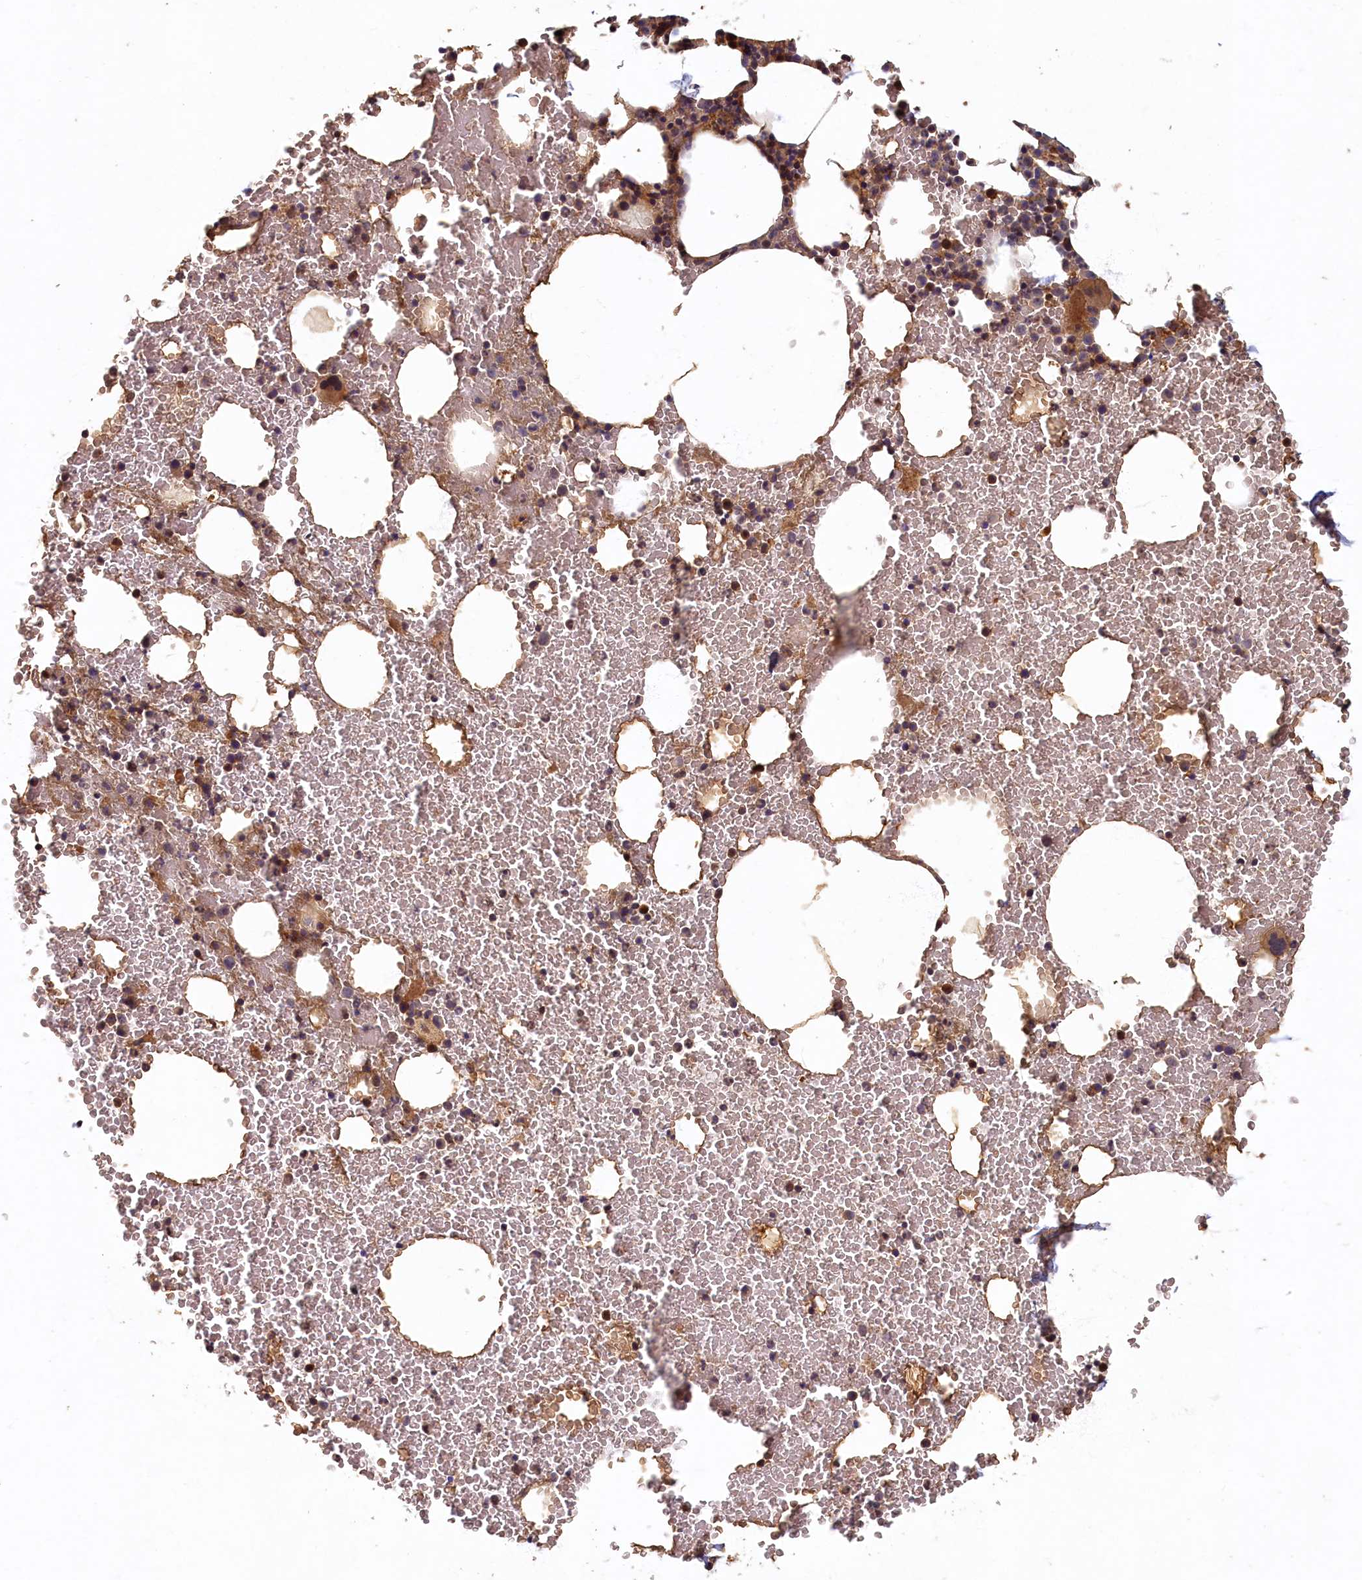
{"staining": {"intensity": "moderate", "quantity": "<25%", "location": "cytoplasmic/membranous"}, "tissue": "bone marrow", "cell_type": "Hematopoietic cells", "image_type": "normal", "snomed": [{"axis": "morphology", "description": "Normal tissue, NOS"}, {"axis": "morphology", "description": "Inflammation, NOS"}, {"axis": "topography", "description": "Bone marrow"}], "caption": "Protein expression analysis of benign bone marrow exhibits moderate cytoplasmic/membranous expression in approximately <25% of hematopoietic cells.", "gene": "LCMT2", "patient": {"sex": "female", "age": 78}}